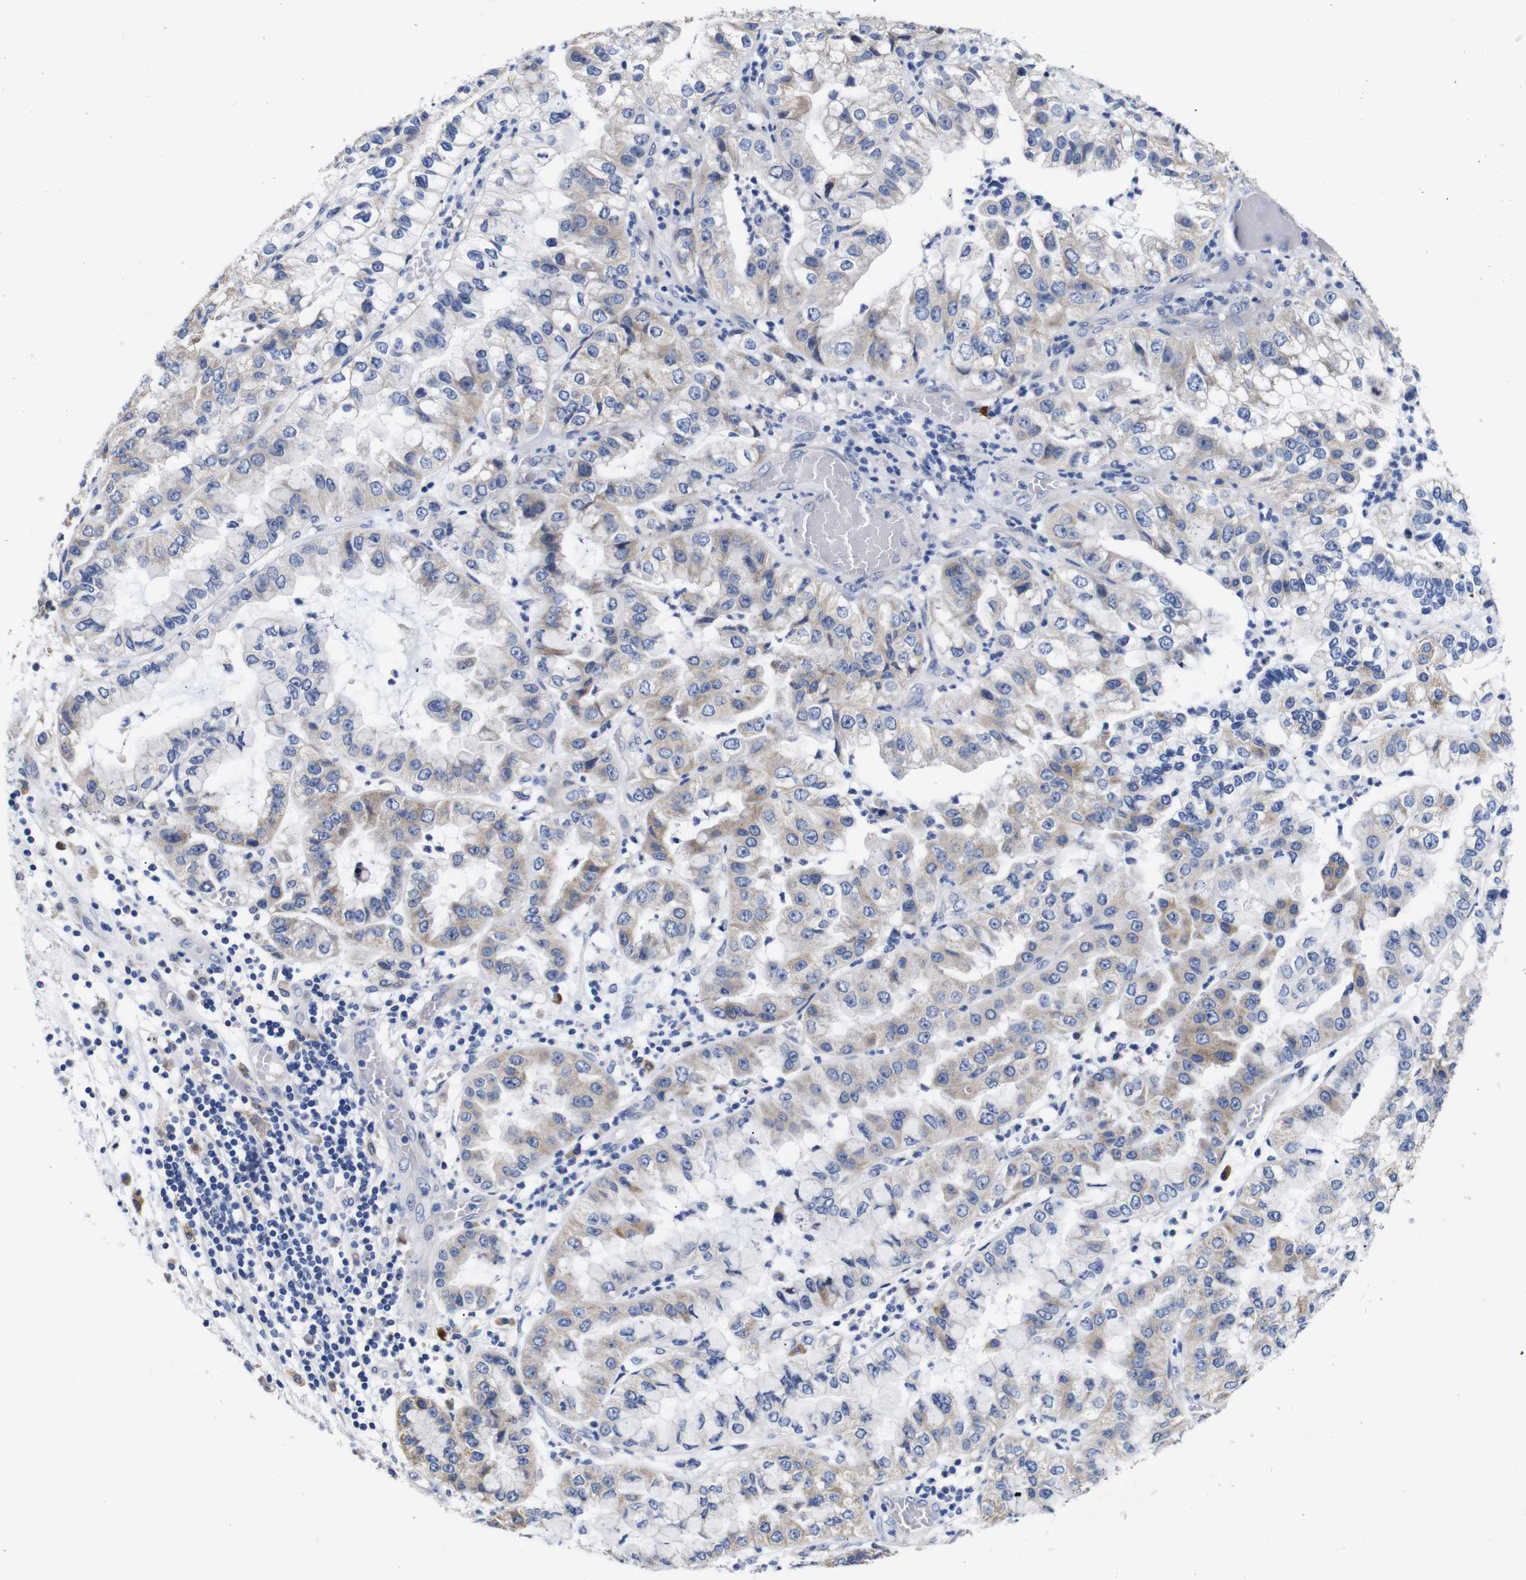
{"staining": {"intensity": "weak", "quantity": "25%-75%", "location": "cytoplasmic/membranous"}, "tissue": "liver cancer", "cell_type": "Tumor cells", "image_type": "cancer", "snomed": [{"axis": "morphology", "description": "Cholangiocarcinoma"}, {"axis": "topography", "description": "Liver"}], "caption": "A high-resolution photomicrograph shows immunohistochemistry (IHC) staining of liver cancer, which shows weak cytoplasmic/membranous staining in approximately 25%-75% of tumor cells.", "gene": "TCEAL9", "patient": {"sex": "female", "age": 79}}